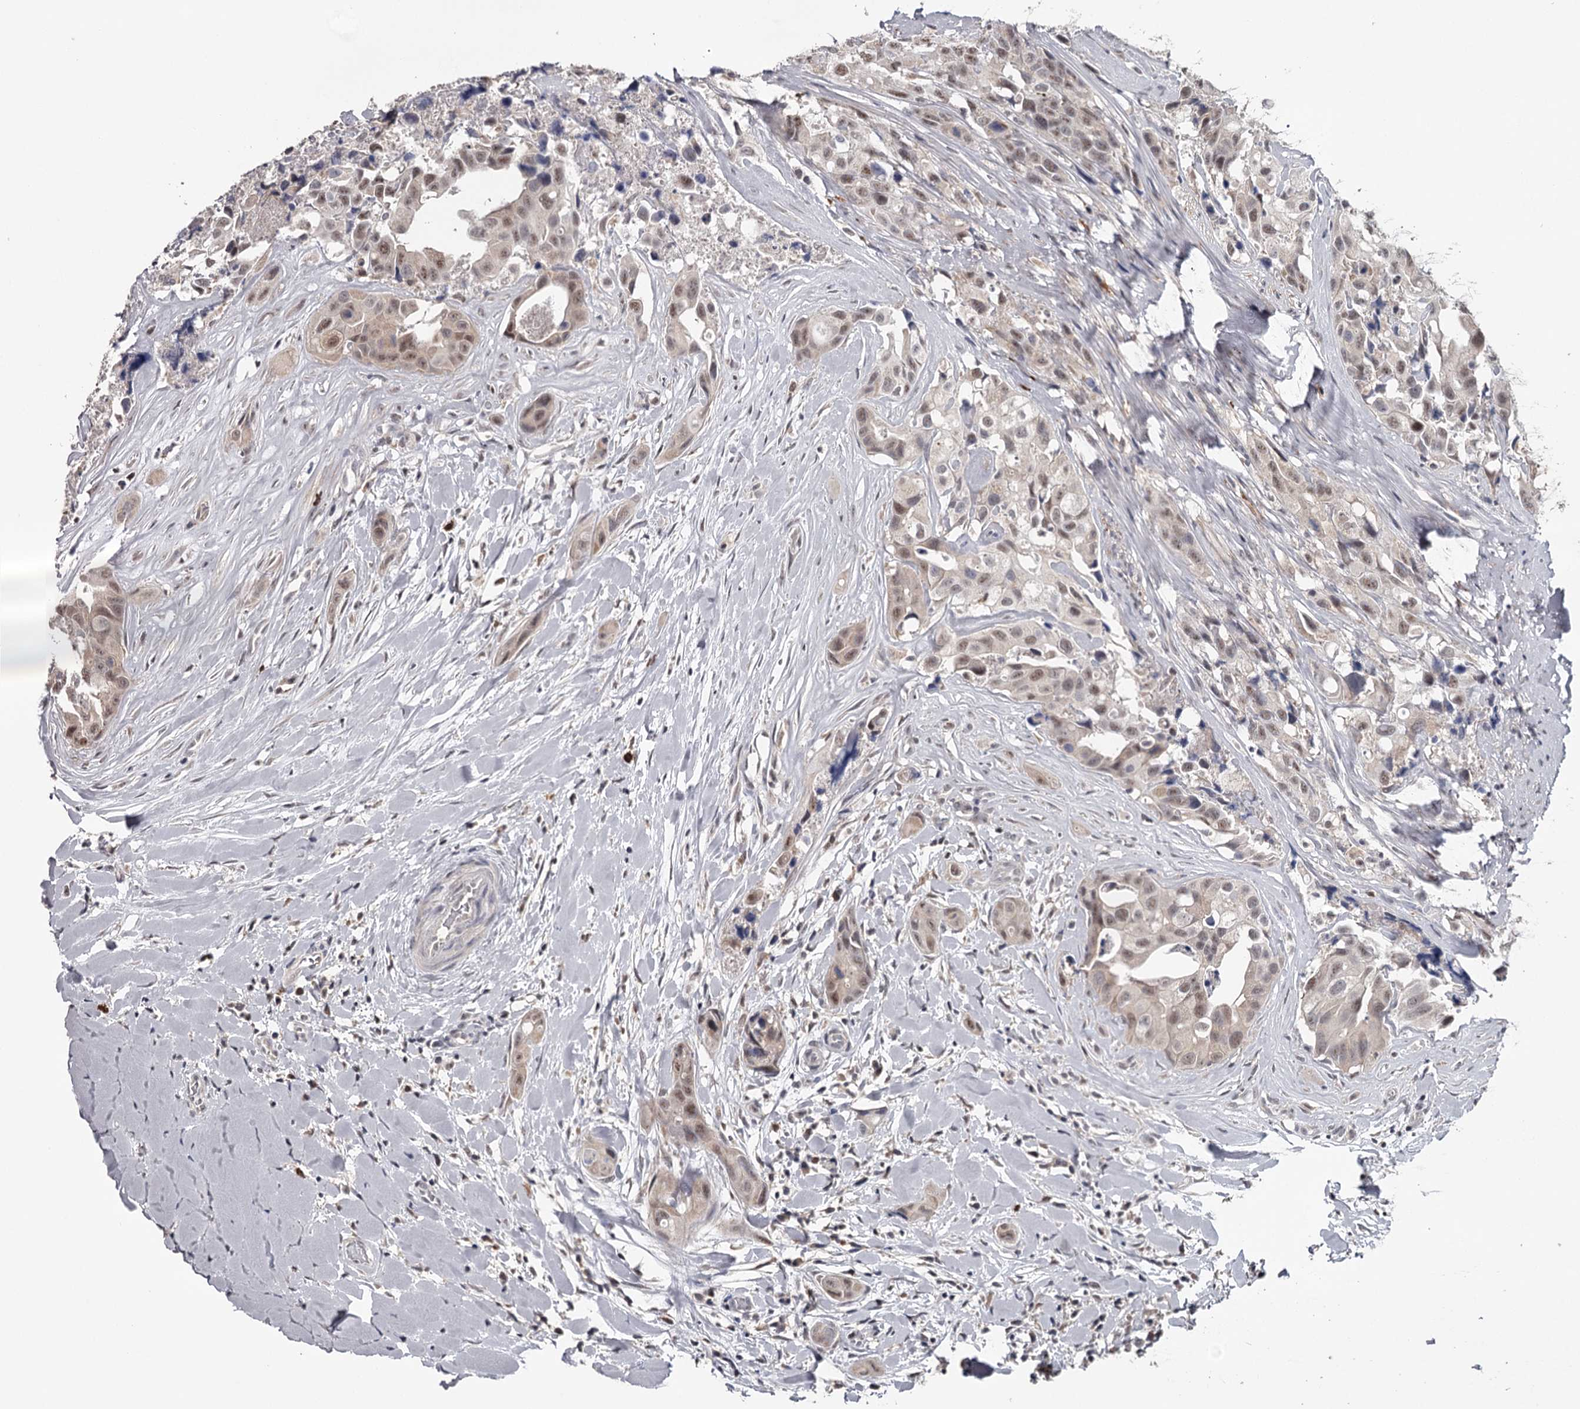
{"staining": {"intensity": "moderate", "quantity": ">75%", "location": "nuclear"}, "tissue": "head and neck cancer", "cell_type": "Tumor cells", "image_type": "cancer", "snomed": [{"axis": "morphology", "description": "Adenocarcinoma, NOS"}, {"axis": "morphology", "description": "Adenocarcinoma, metastatic, NOS"}, {"axis": "topography", "description": "Head-Neck"}], "caption": "Immunohistochemistry of human head and neck cancer (adenocarcinoma) reveals medium levels of moderate nuclear staining in approximately >75% of tumor cells.", "gene": "GTSF1", "patient": {"sex": "male", "age": 75}}